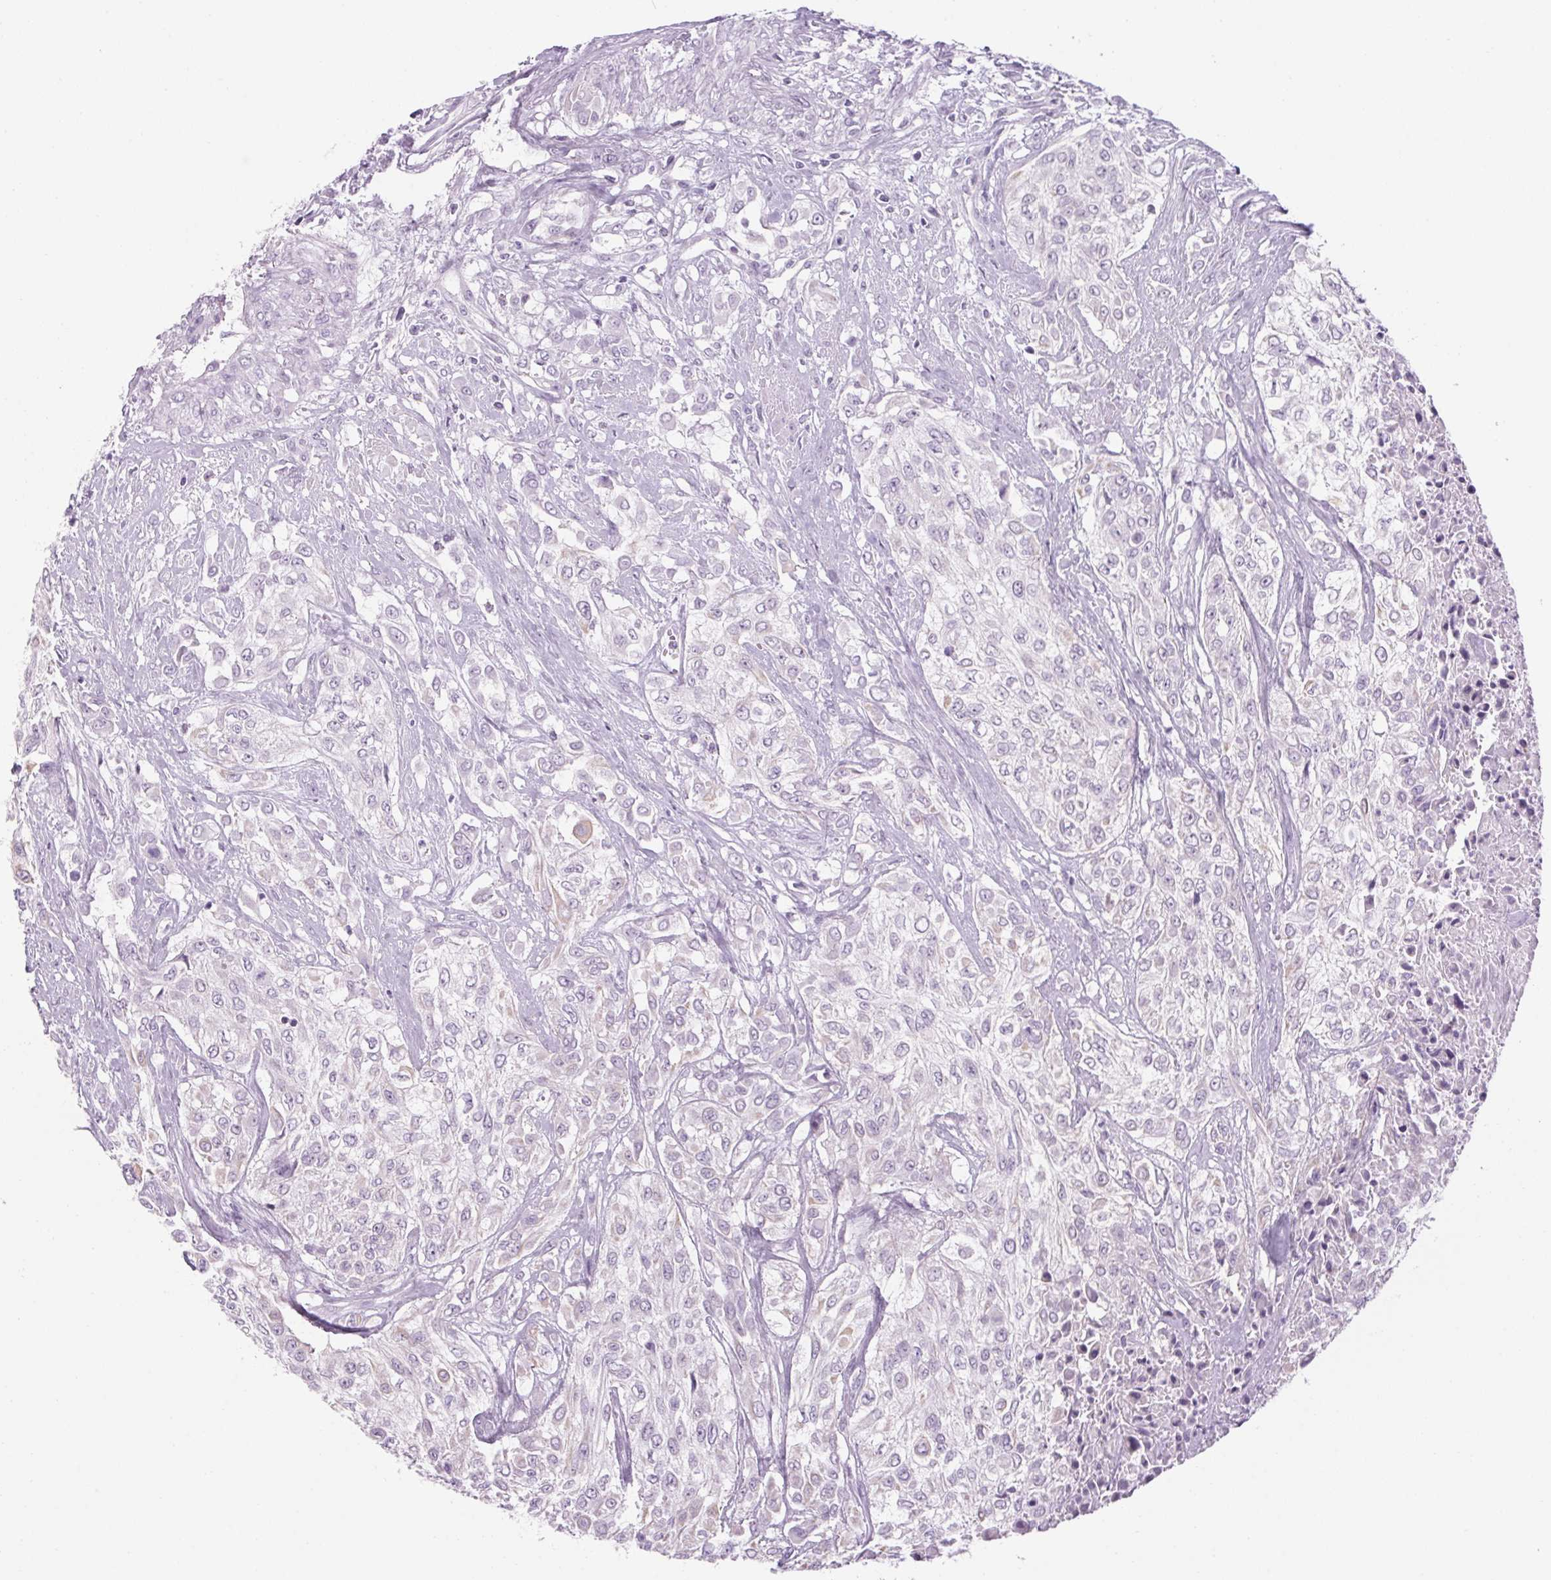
{"staining": {"intensity": "negative", "quantity": "none", "location": "none"}, "tissue": "urothelial cancer", "cell_type": "Tumor cells", "image_type": "cancer", "snomed": [{"axis": "morphology", "description": "Urothelial carcinoma, High grade"}, {"axis": "topography", "description": "Urinary bladder"}], "caption": "Human urothelial cancer stained for a protein using immunohistochemistry (IHC) displays no staining in tumor cells.", "gene": "RPTN", "patient": {"sex": "male", "age": 57}}